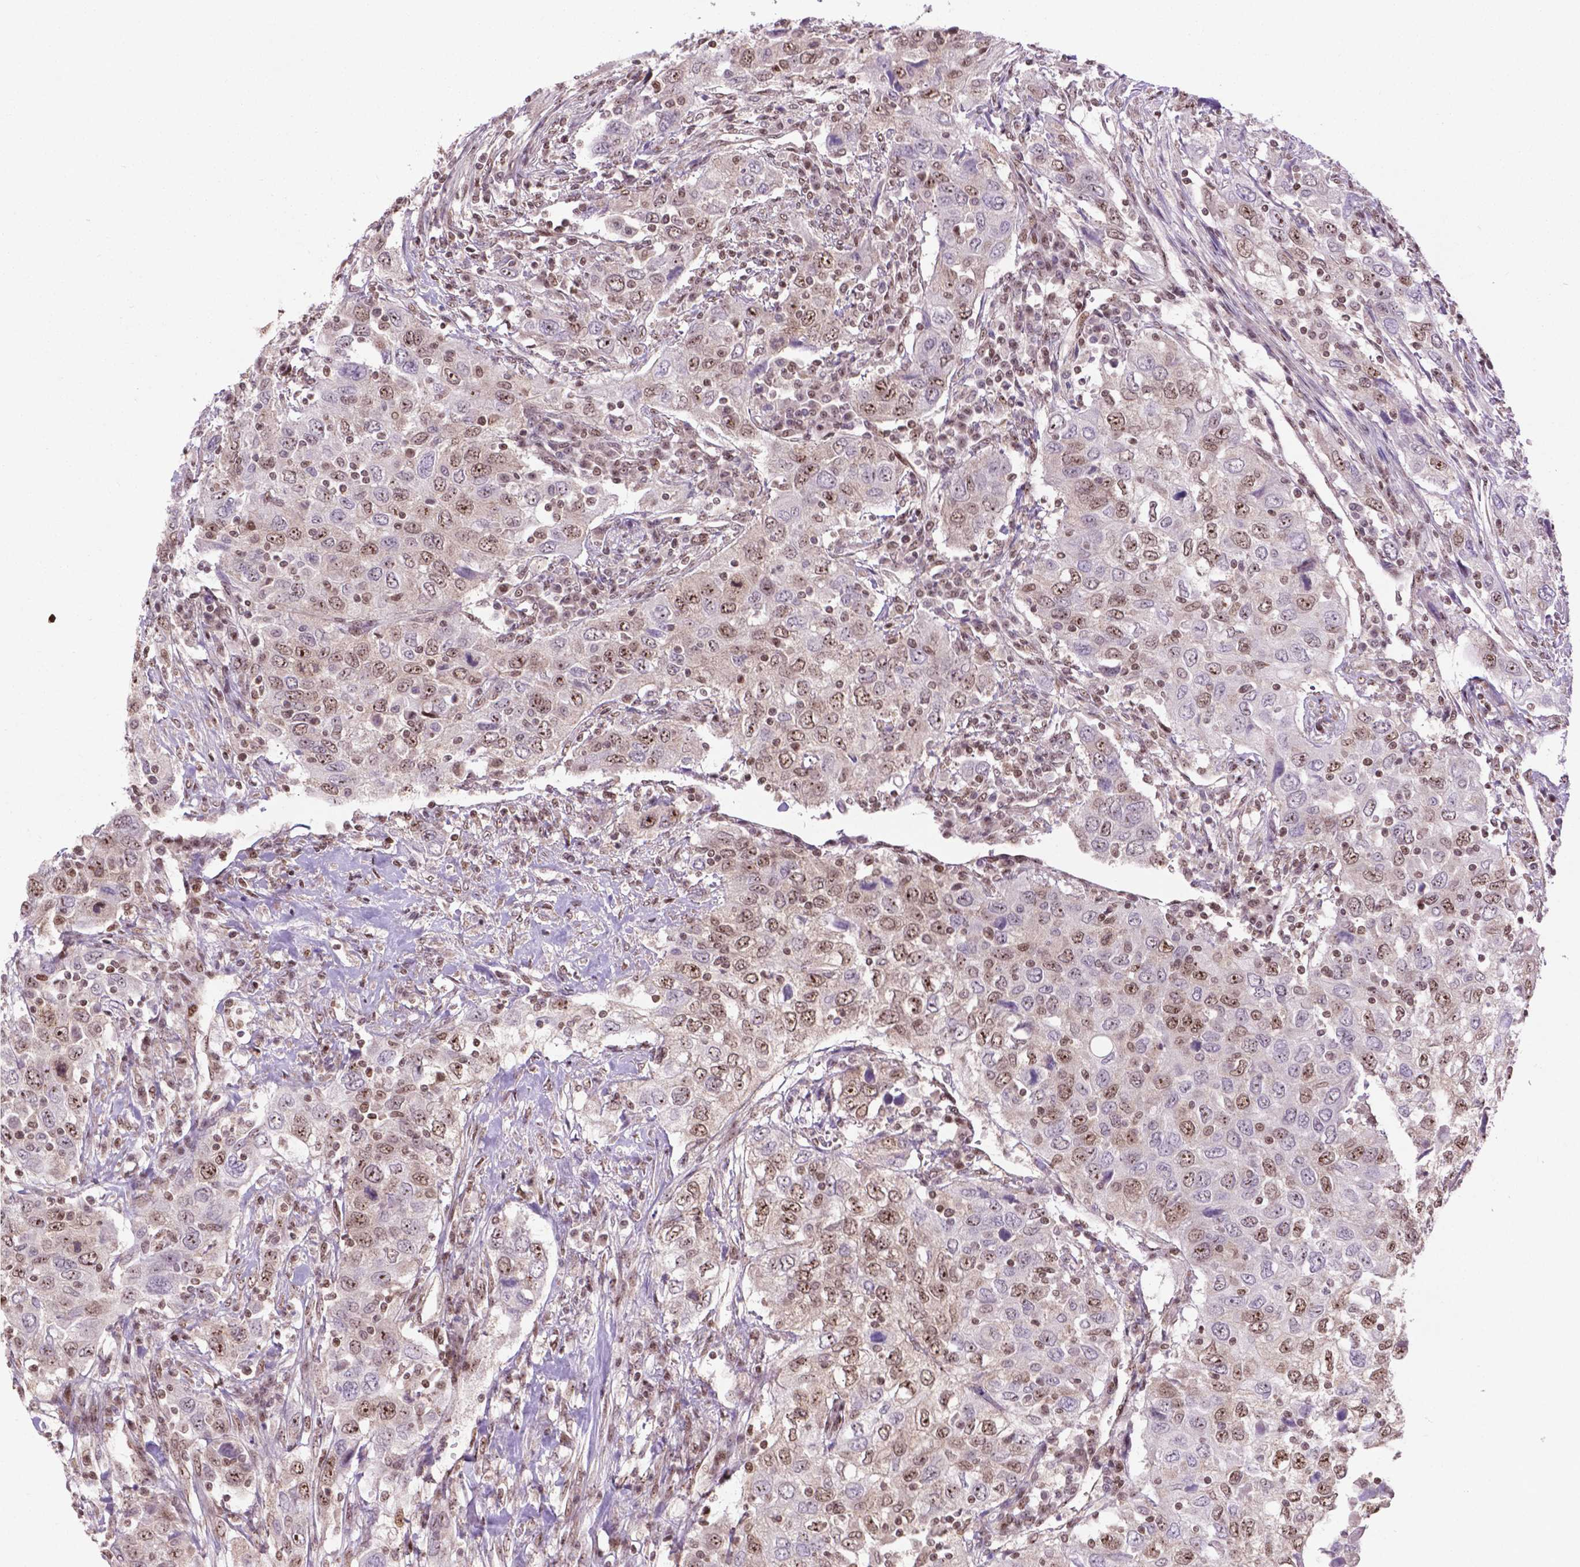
{"staining": {"intensity": "moderate", "quantity": ">75%", "location": "nuclear"}, "tissue": "urothelial cancer", "cell_type": "Tumor cells", "image_type": "cancer", "snomed": [{"axis": "morphology", "description": "Urothelial carcinoma, High grade"}, {"axis": "topography", "description": "Urinary bladder"}], "caption": "DAB (3,3'-diaminobenzidine) immunohistochemical staining of human urothelial cancer displays moderate nuclear protein expression in approximately >75% of tumor cells.", "gene": "CSNK2A1", "patient": {"sex": "male", "age": 76}}